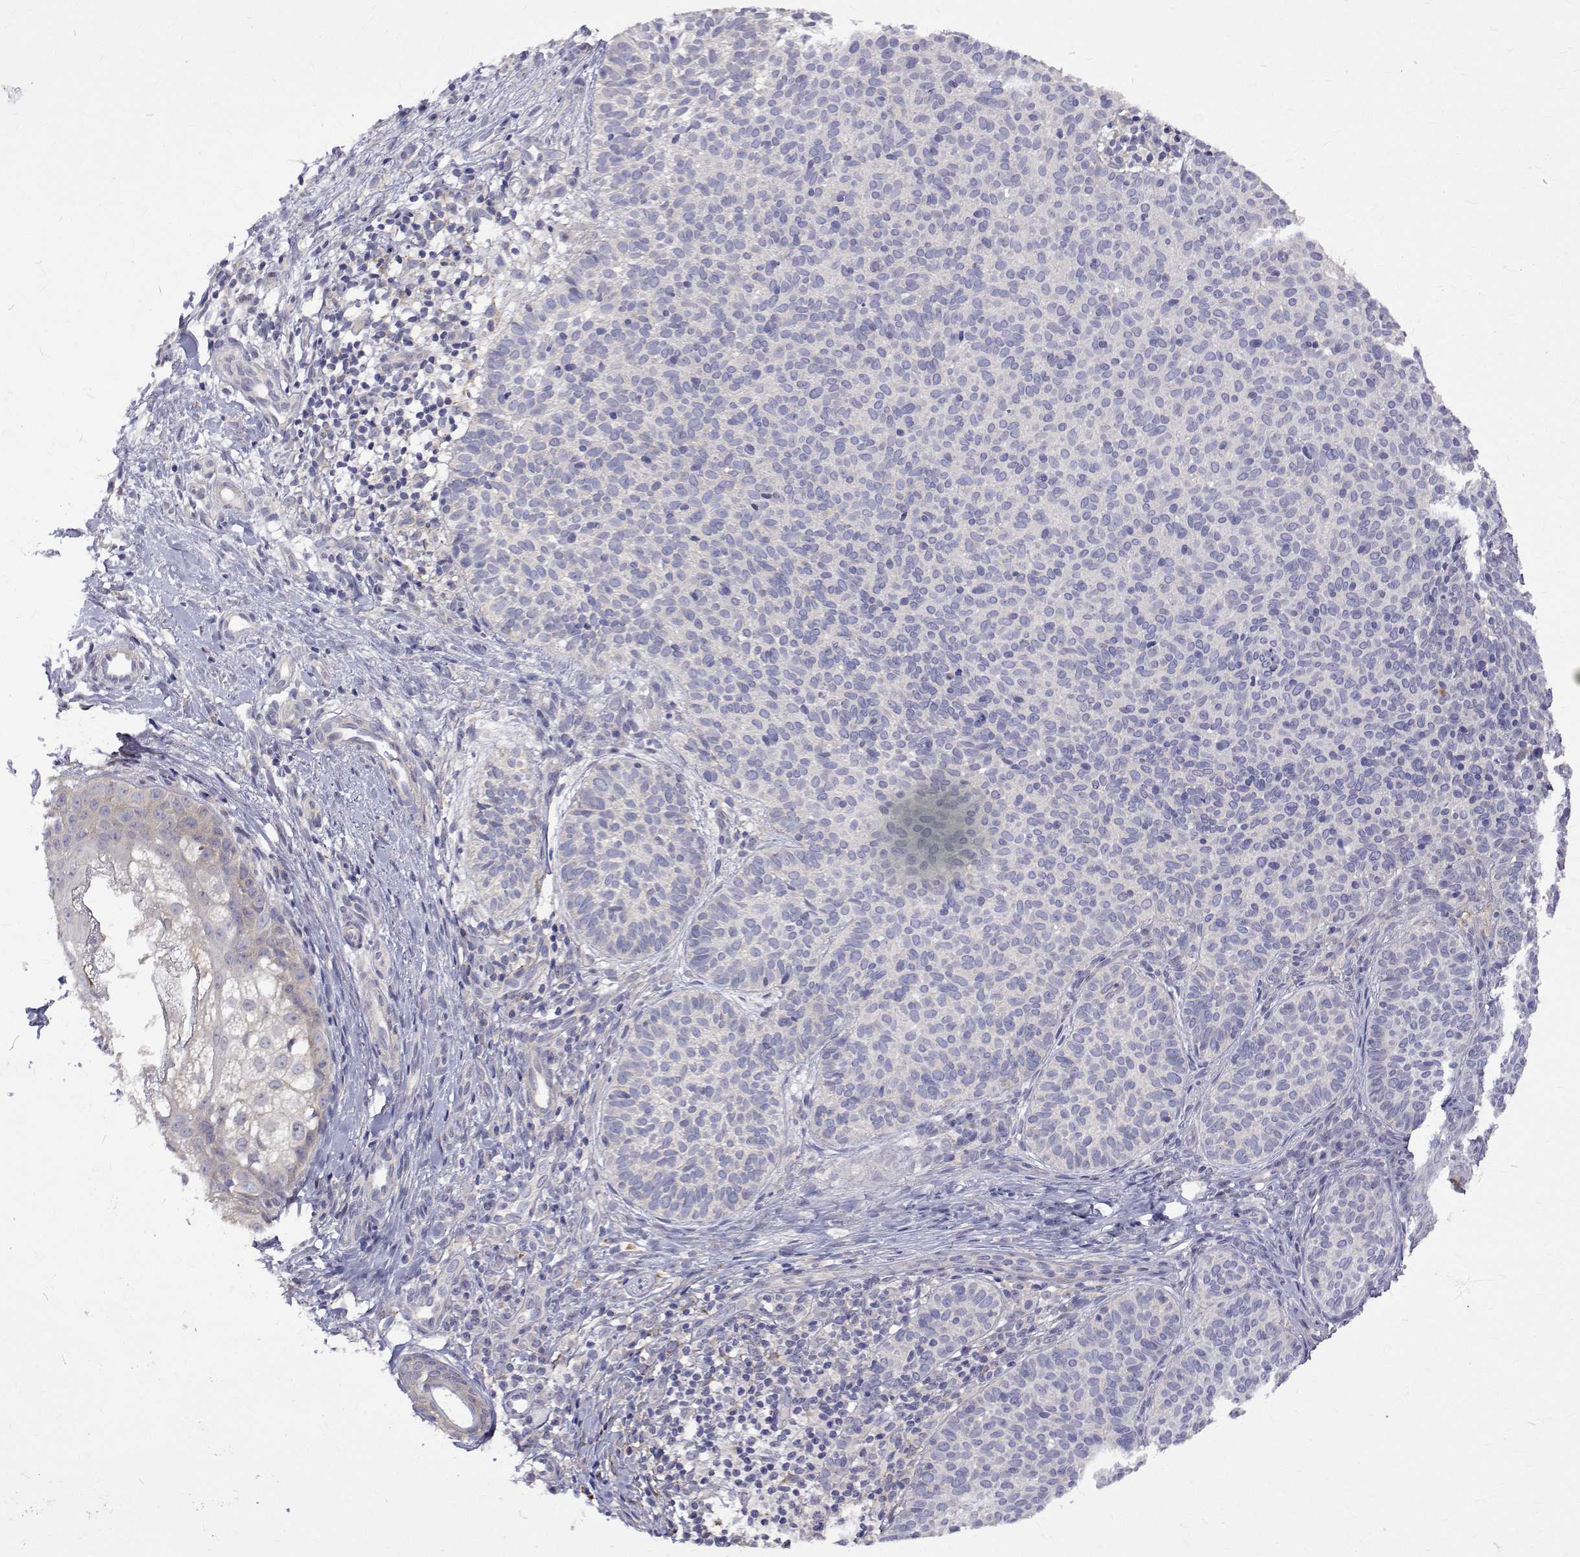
{"staining": {"intensity": "negative", "quantity": "none", "location": "none"}, "tissue": "skin cancer", "cell_type": "Tumor cells", "image_type": "cancer", "snomed": [{"axis": "morphology", "description": "Basal cell carcinoma"}, {"axis": "topography", "description": "Skin"}], "caption": "Photomicrograph shows no significant protein expression in tumor cells of skin cancer. (Brightfield microscopy of DAB (3,3'-diaminobenzidine) IHC at high magnification).", "gene": "PADI1", "patient": {"sex": "male", "age": 57}}